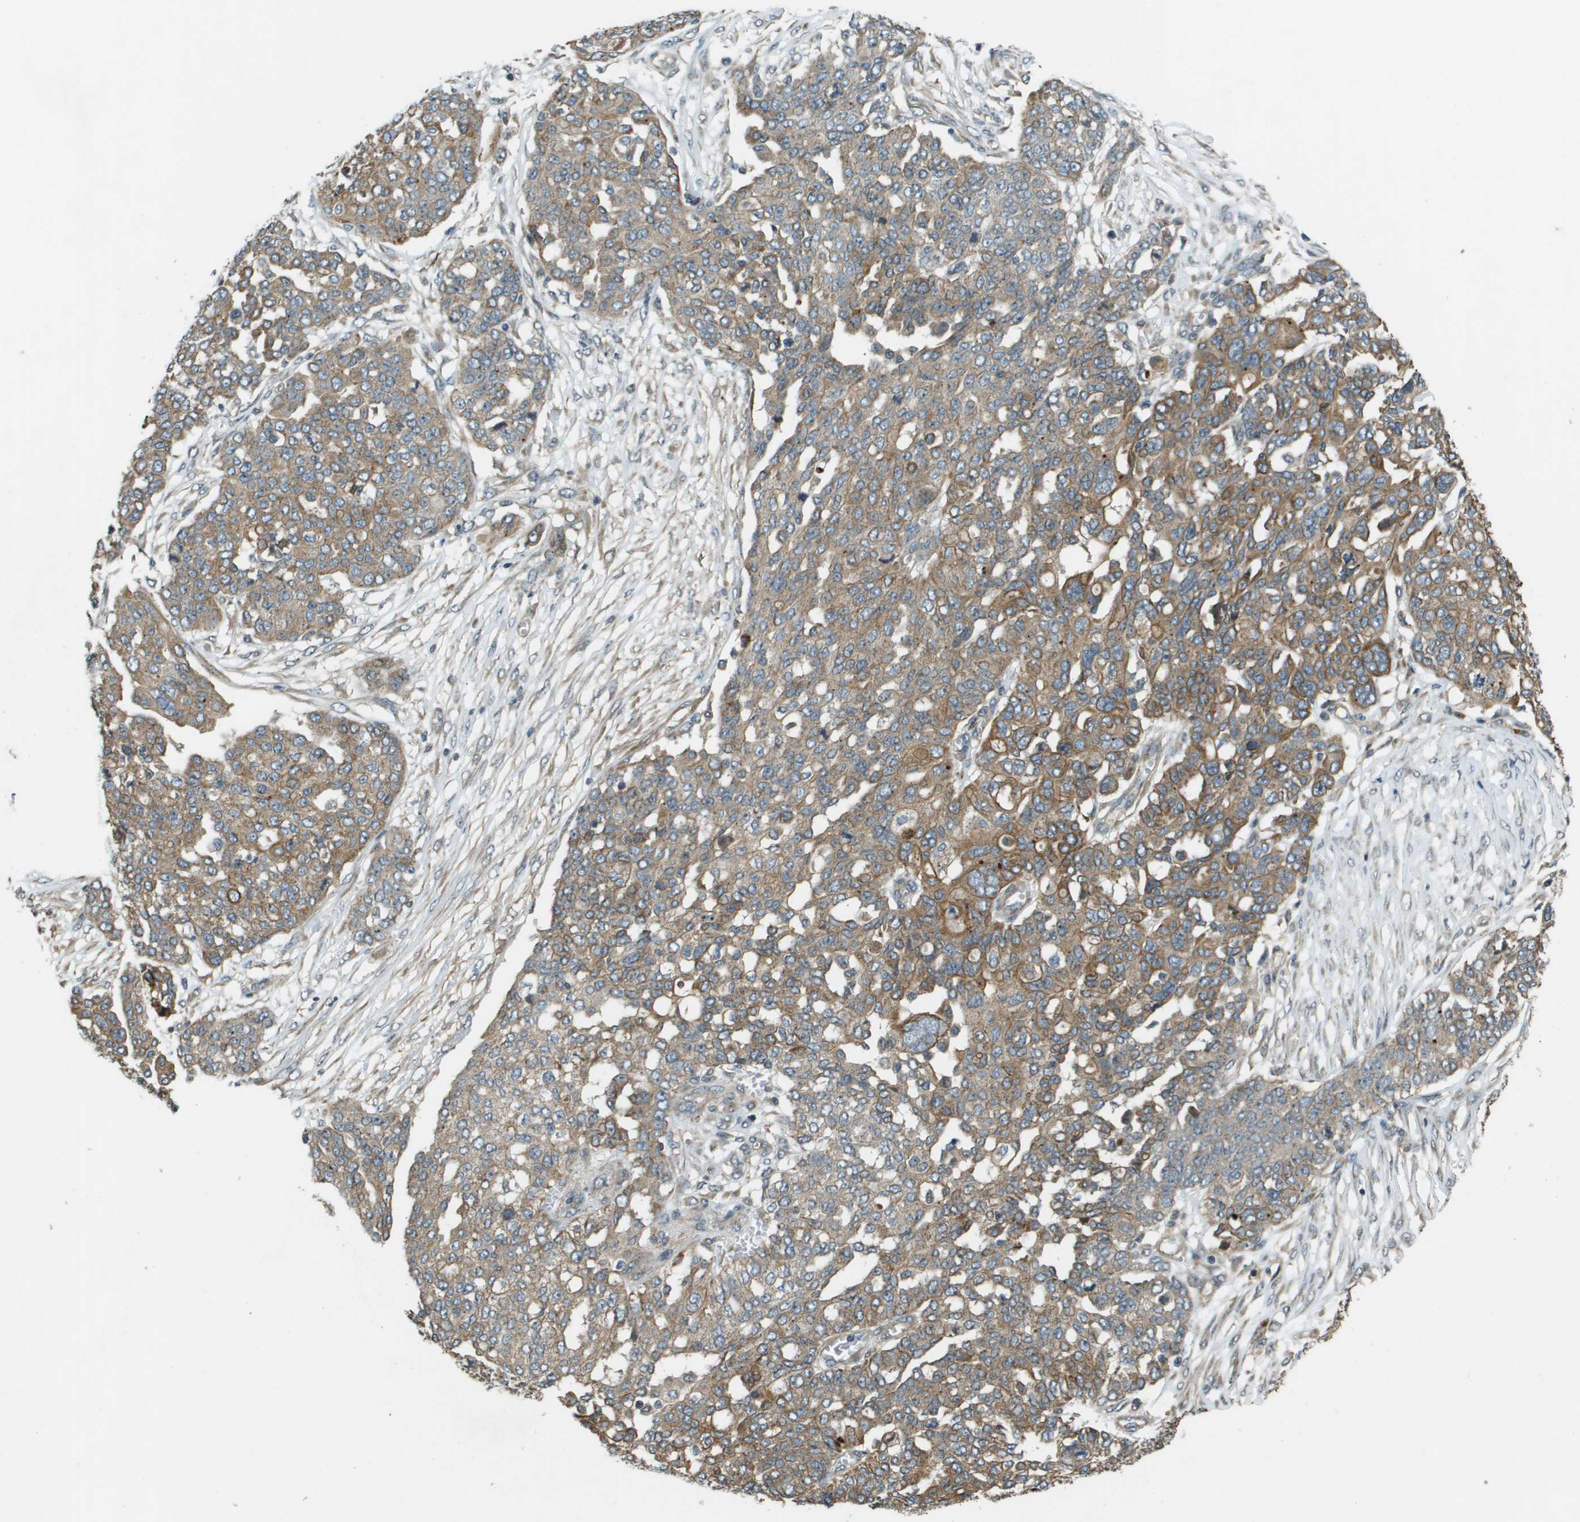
{"staining": {"intensity": "moderate", "quantity": "25%-75%", "location": "cytoplasmic/membranous"}, "tissue": "ovarian cancer", "cell_type": "Tumor cells", "image_type": "cancer", "snomed": [{"axis": "morphology", "description": "Cystadenocarcinoma, serous, NOS"}, {"axis": "topography", "description": "Soft tissue"}, {"axis": "topography", "description": "Ovary"}], "caption": "The image shows a brown stain indicating the presence of a protein in the cytoplasmic/membranous of tumor cells in ovarian cancer. (DAB IHC with brightfield microscopy, high magnification).", "gene": "CDKN2C", "patient": {"sex": "female", "age": 57}}